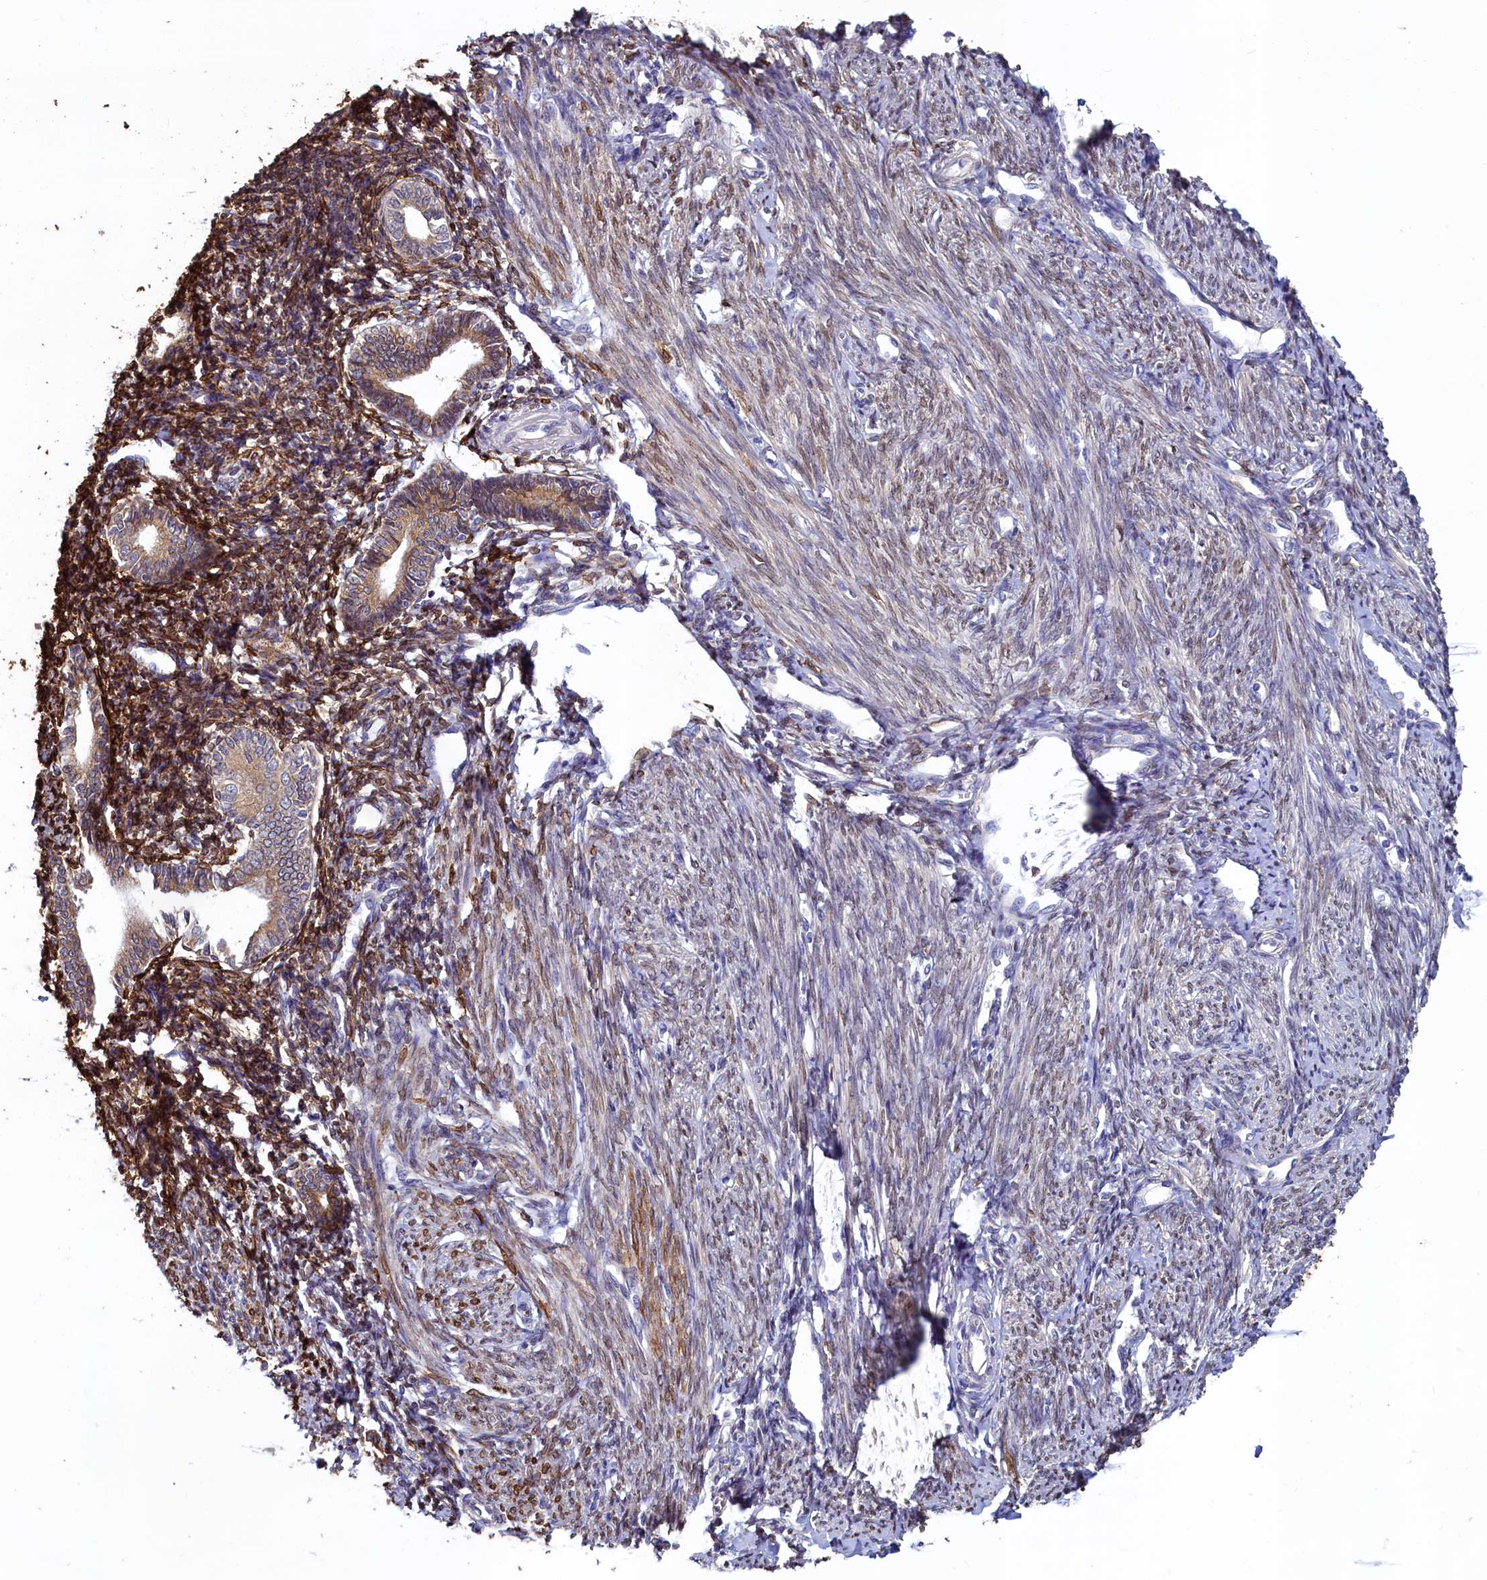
{"staining": {"intensity": "strong", "quantity": "25%-75%", "location": "cytoplasmic/membranous"}, "tissue": "endometrium", "cell_type": "Cells in endometrial stroma", "image_type": "normal", "snomed": [{"axis": "morphology", "description": "Normal tissue, NOS"}, {"axis": "topography", "description": "Endometrium"}], "caption": "High-power microscopy captured an immunohistochemistry (IHC) micrograph of normal endometrium, revealing strong cytoplasmic/membranous positivity in approximately 25%-75% of cells in endometrial stroma.", "gene": "SPATA2L", "patient": {"sex": "female", "age": 56}}